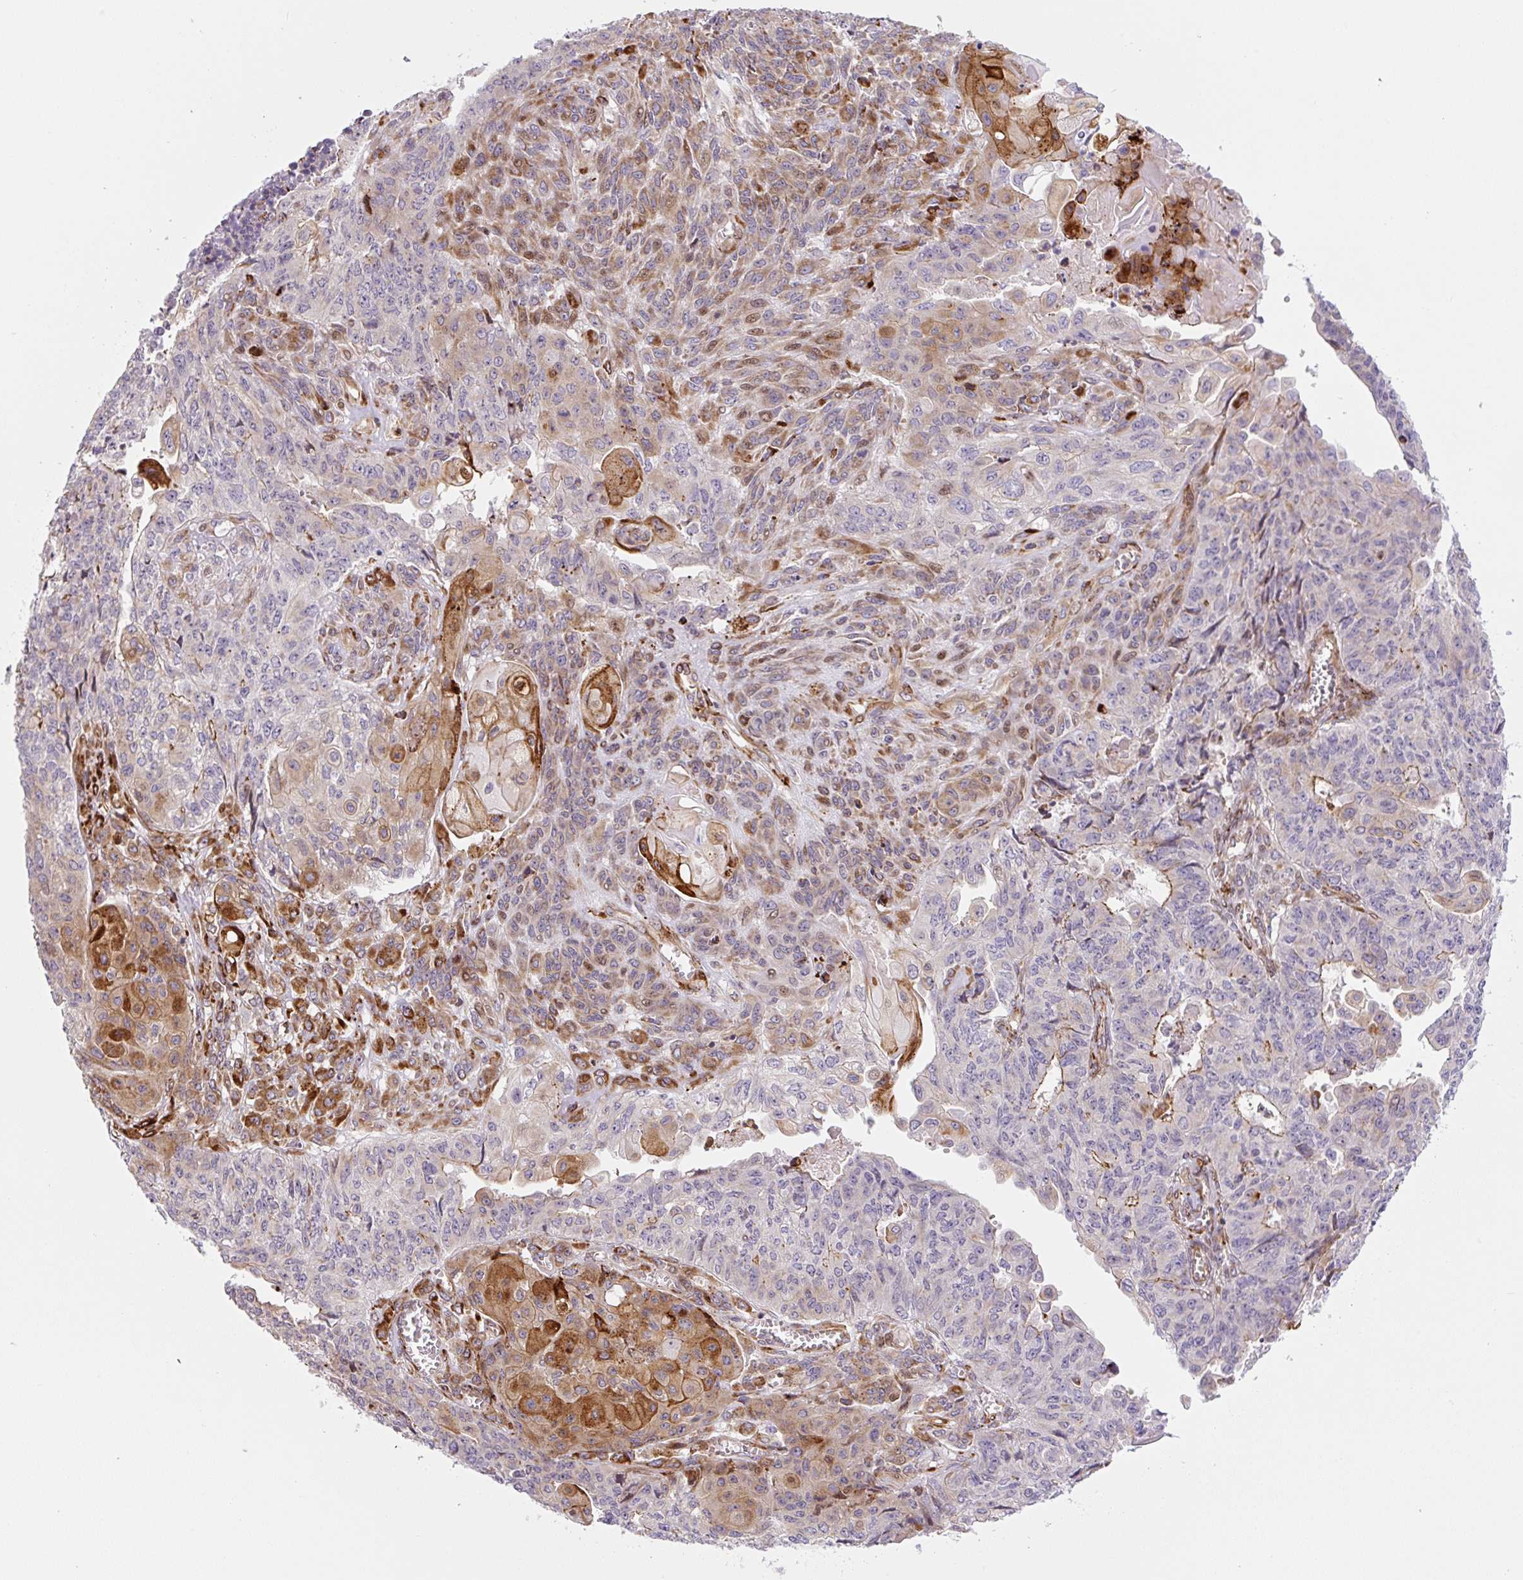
{"staining": {"intensity": "moderate", "quantity": "25%-75%", "location": "cytoplasmic/membranous"}, "tissue": "endometrial cancer", "cell_type": "Tumor cells", "image_type": "cancer", "snomed": [{"axis": "morphology", "description": "Adenocarcinoma, NOS"}, {"axis": "topography", "description": "Endometrium"}], "caption": "There is medium levels of moderate cytoplasmic/membranous positivity in tumor cells of adenocarcinoma (endometrial), as demonstrated by immunohistochemical staining (brown color).", "gene": "DISP3", "patient": {"sex": "female", "age": 32}}